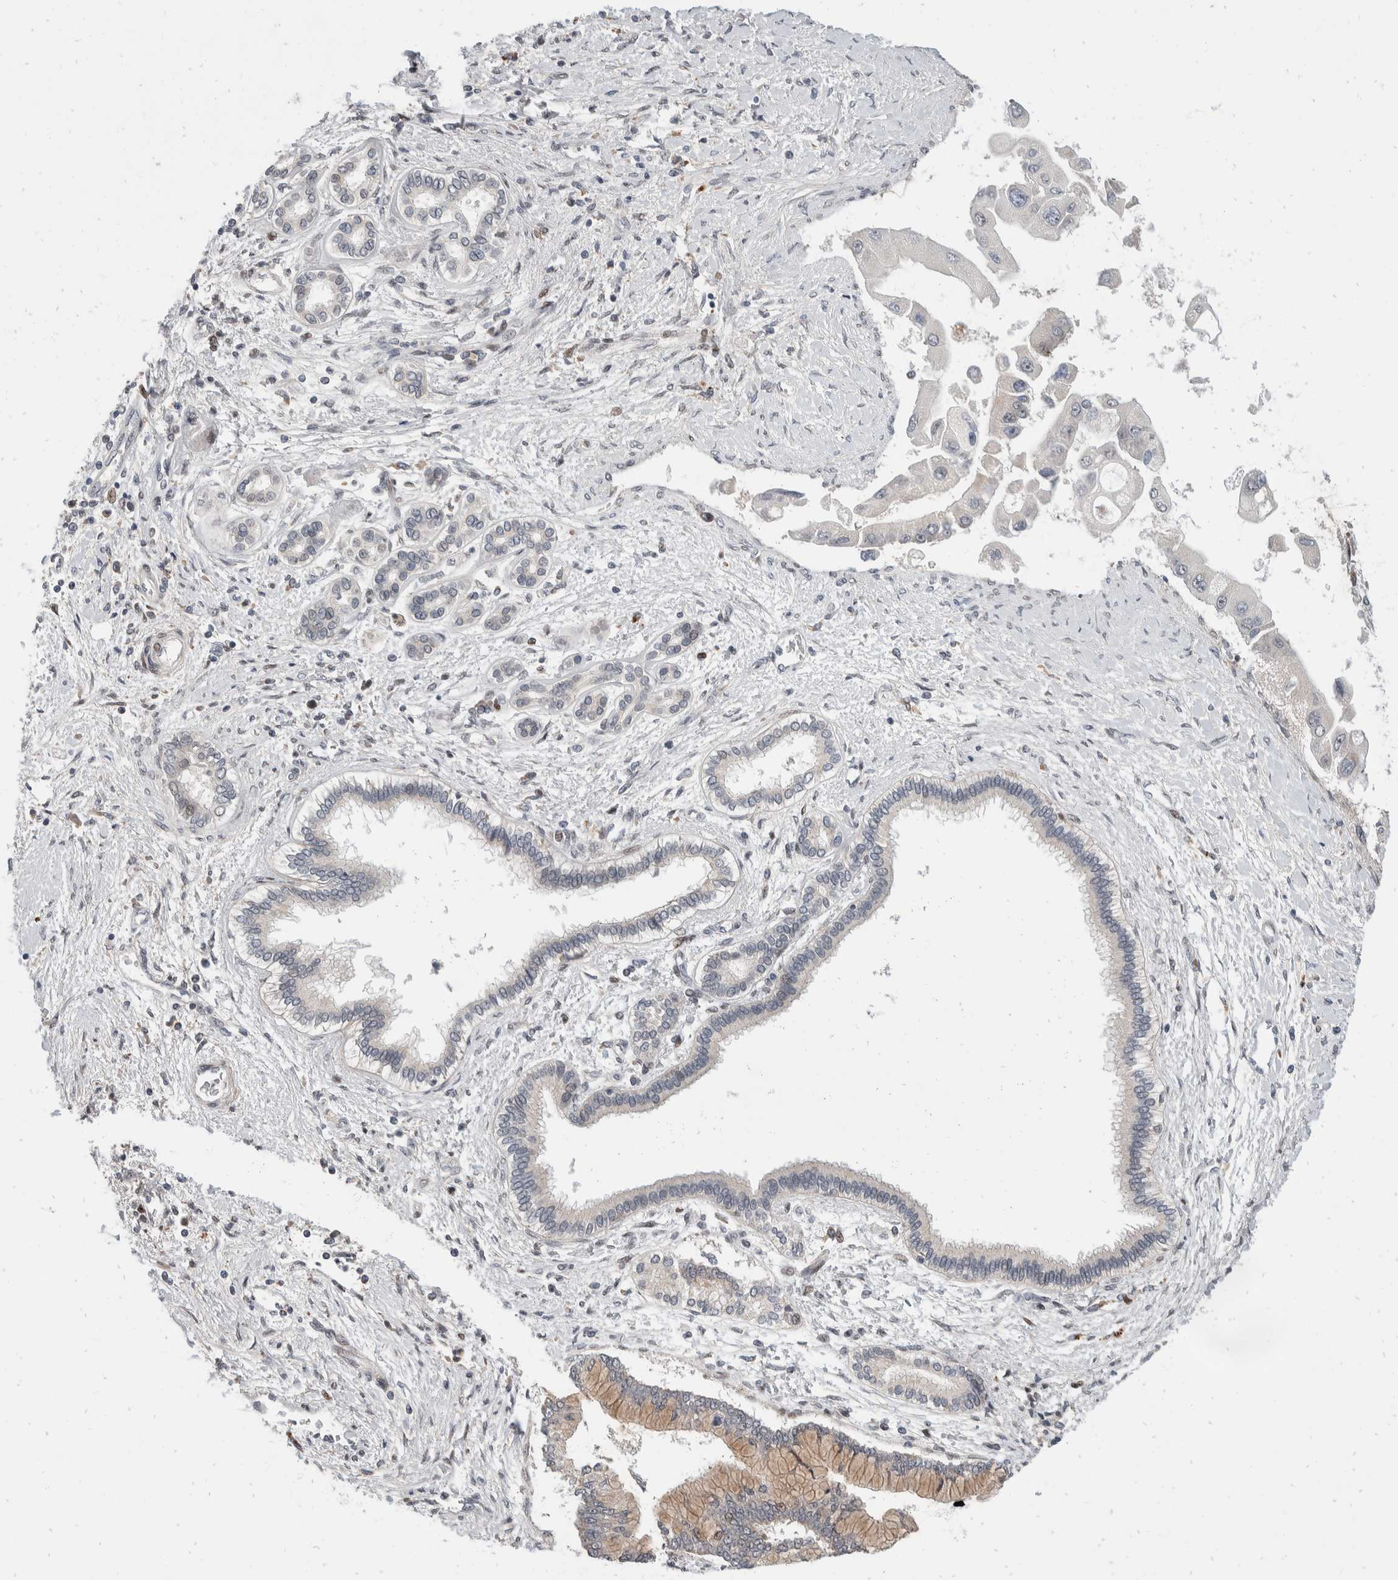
{"staining": {"intensity": "moderate", "quantity": "<25%", "location": "cytoplasmic/membranous,nuclear"}, "tissue": "liver cancer", "cell_type": "Tumor cells", "image_type": "cancer", "snomed": [{"axis": "morphology", "description": "Cholangiocarcinoma"}, {"axis": "topography", "description": "Liver"}], "caption": "Tumor cells exhibit low levels of moderate cytoplasmic/membranous and nuclear staining in approximately <25% of cells in cholangiocarcinoma (liver). (IHC, brightfield microscopy, high magnification).", "gene": "ZNF703", "patient": {"sex": "male", "age": 50}}